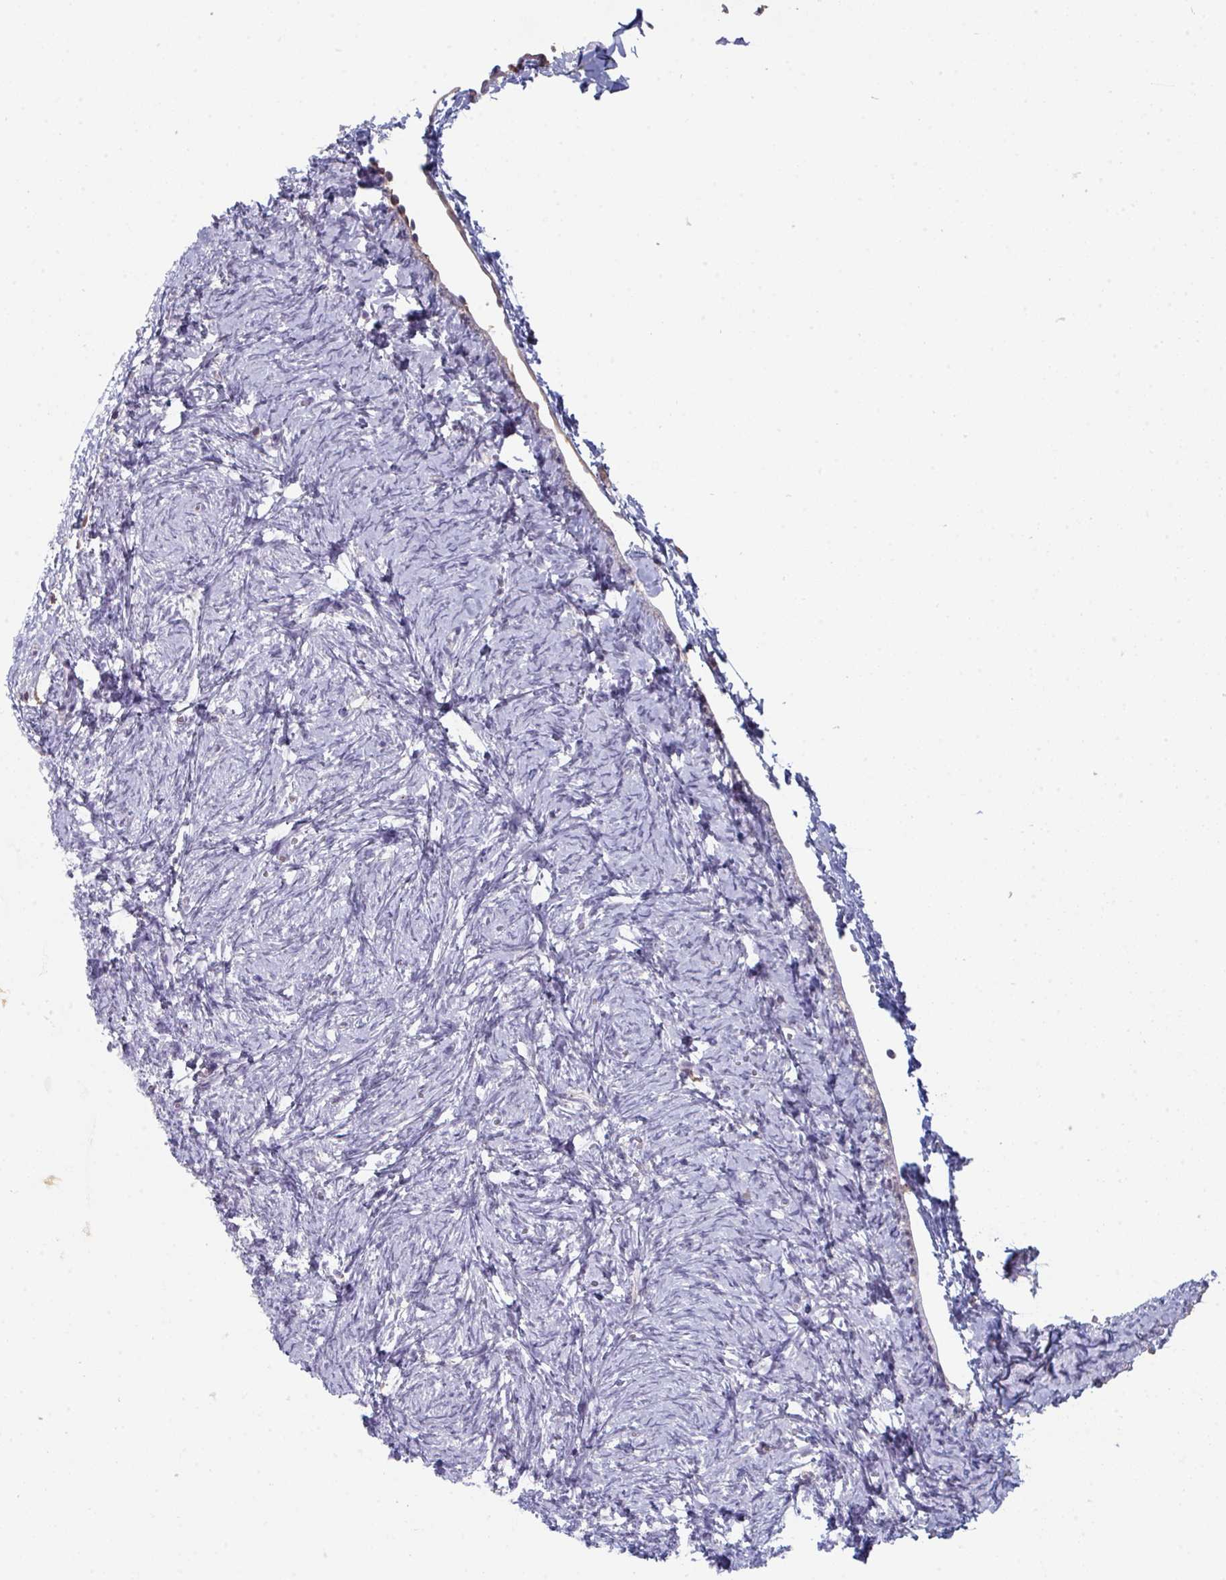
{"staining": {"intensity": "negative", "quantity": "none", "location": "none"}, "tissue": "ovary", "cell_type": "Follicle cells", "image_type": "normal", "snomed": [{"axis": "morphology", "description": "Normal tissue, NOS"}, {"axis": "topography", "description": "Ovary"}], "caption": "Follicle cells are negative for brown protein staining in normal ovary. (Immunohistochemistry (ihc), brightfield microscopy, high magnification).", "gene": "HGFAC", "patient": {"sex": "female", "age": 41}}